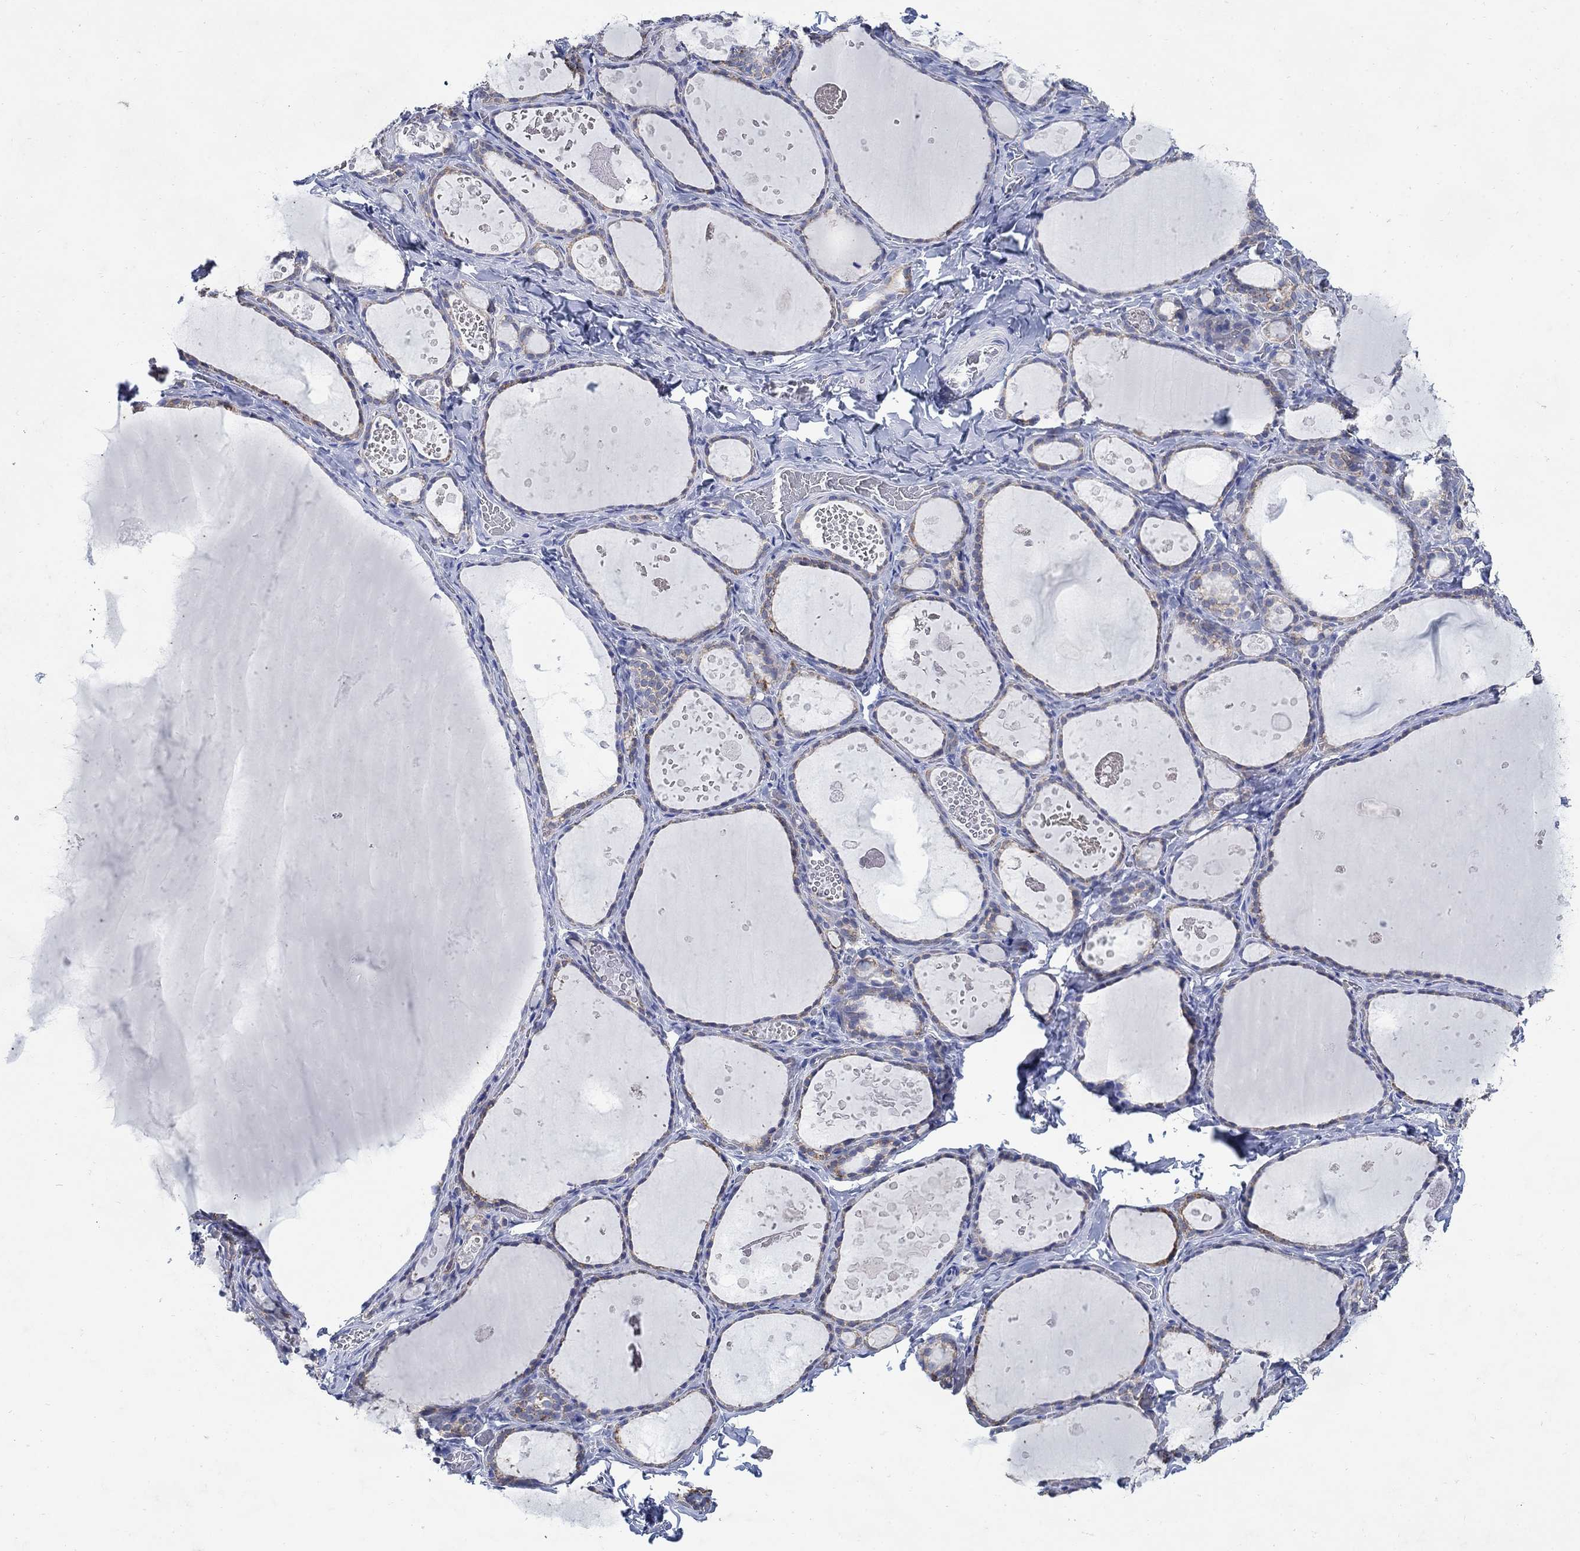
{"staining": {"intensity": "weak", "quantity": "25%-75%", "location": "cytoplasmic/membranous"}, "tissue": "thyroid gland", "cell_type": "Glandular cells", "image_type": "normal", "snomed": [{"axis": "morphology", "description": "Normal tissue, NOS"}, {"axis": "topography", "description": "Thyroid gland"}], "caption": "High-magnification brightfield microscopy of benign thyroid gland stained with DAB (brown) and counterstained with hematoxylin (blue). glandular cells exhibit weak cytoplasmic/membranous expression is present in about25%-75% of cells.", "gene": "ZDHHC14", "patient": {"sex": "female", "age": 56}}